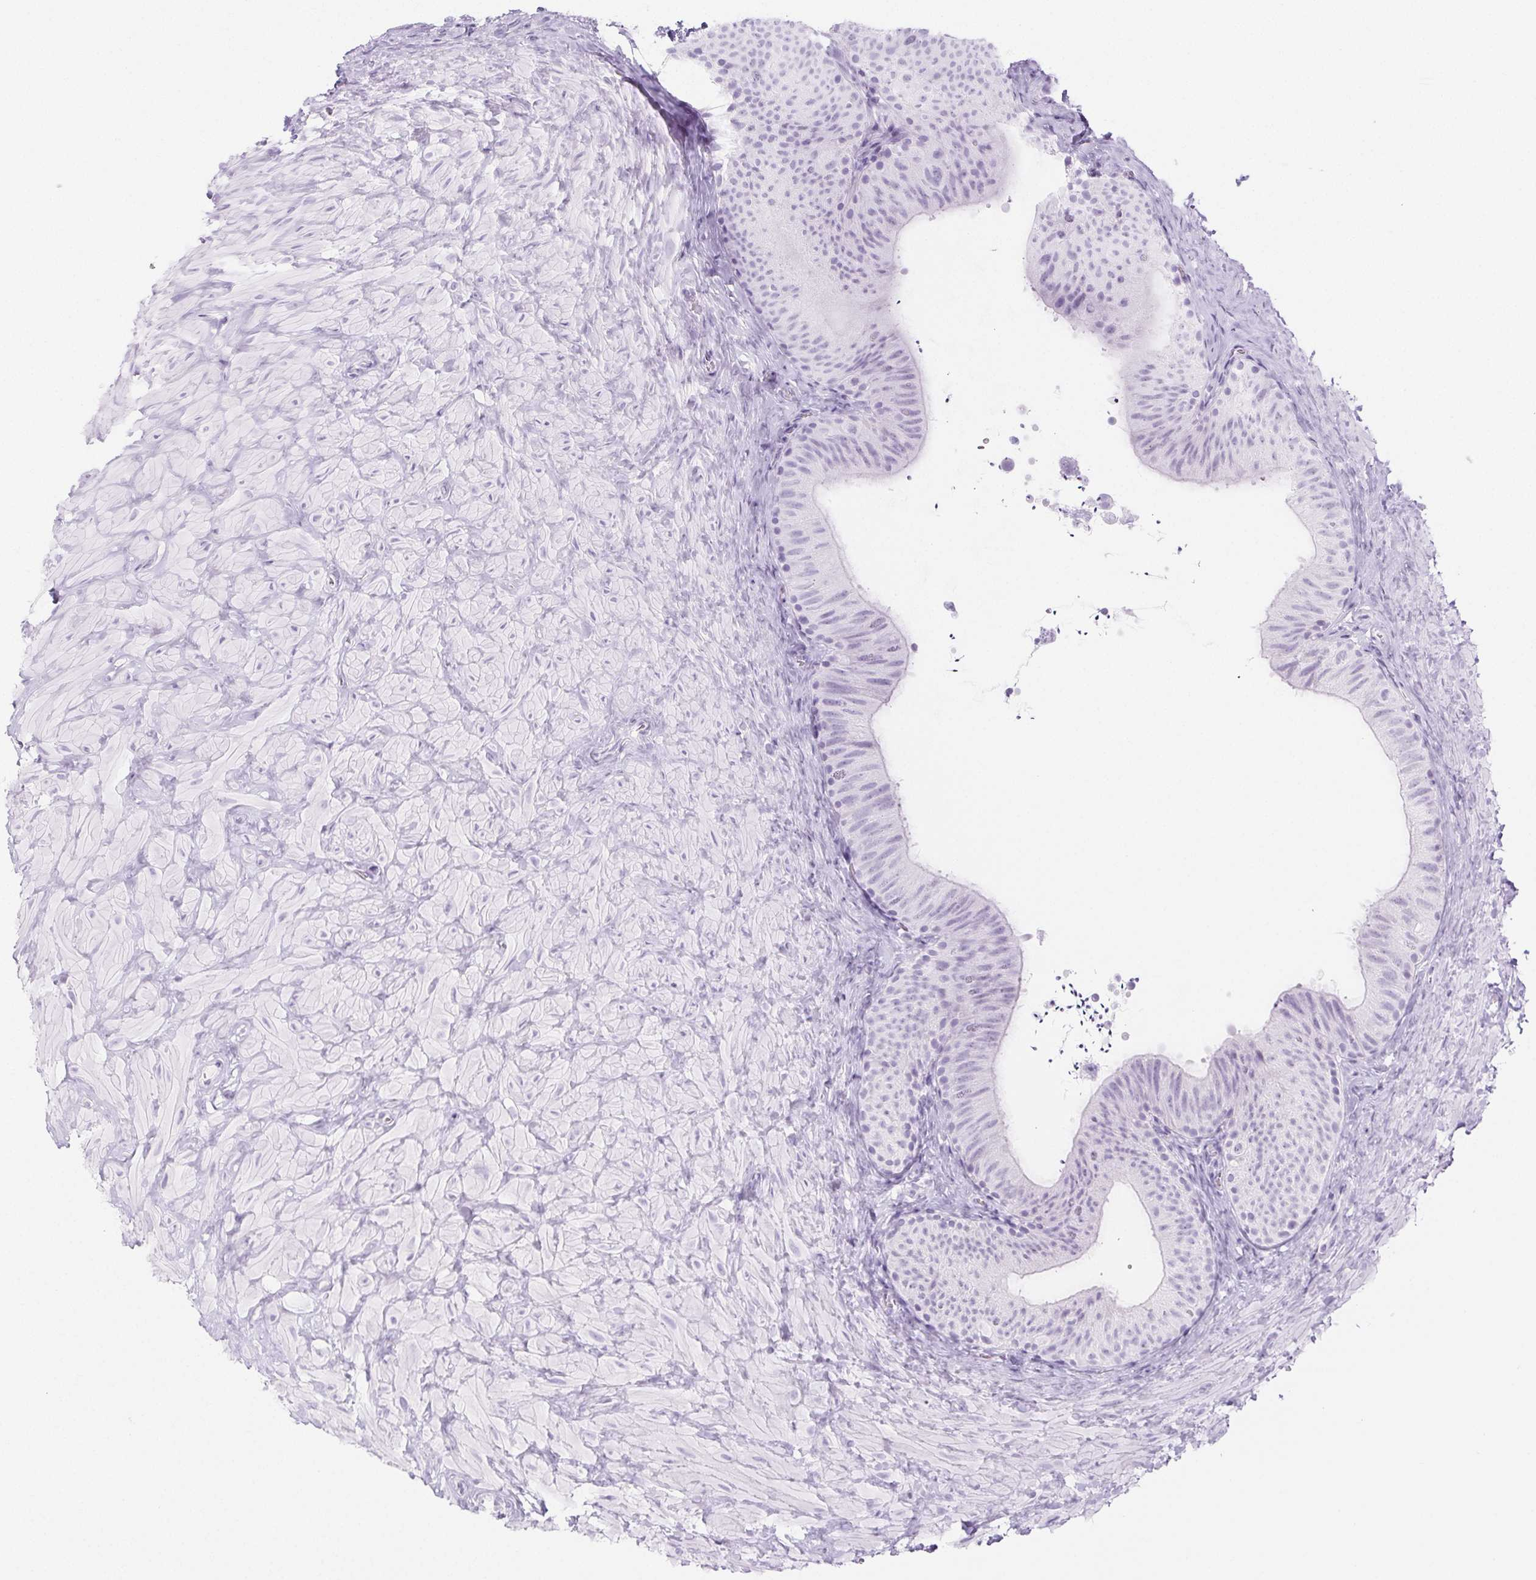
{"staining": {"intensity": "negative", "quantity": "none", "location": "none"}, "tissue": "epididymis", "cell_type": "Glandular cells", "image_type": "normal", "snomed": [{"axis": "morphology", "description": "Normal tissue, NOS"}, {"axis": "topography", "description": "Epididymis, spermatic cord, NOS"}, {"axis": "topography", "description": "Epididymis"}], "caption": "High power microscopy photomicrograph of an immunohistochemistry micrograph of benign epididymis, revealing no significant positivity in glandular cells.", "gene": "PI3", "patient": {"sex": "male", "age": 31}}